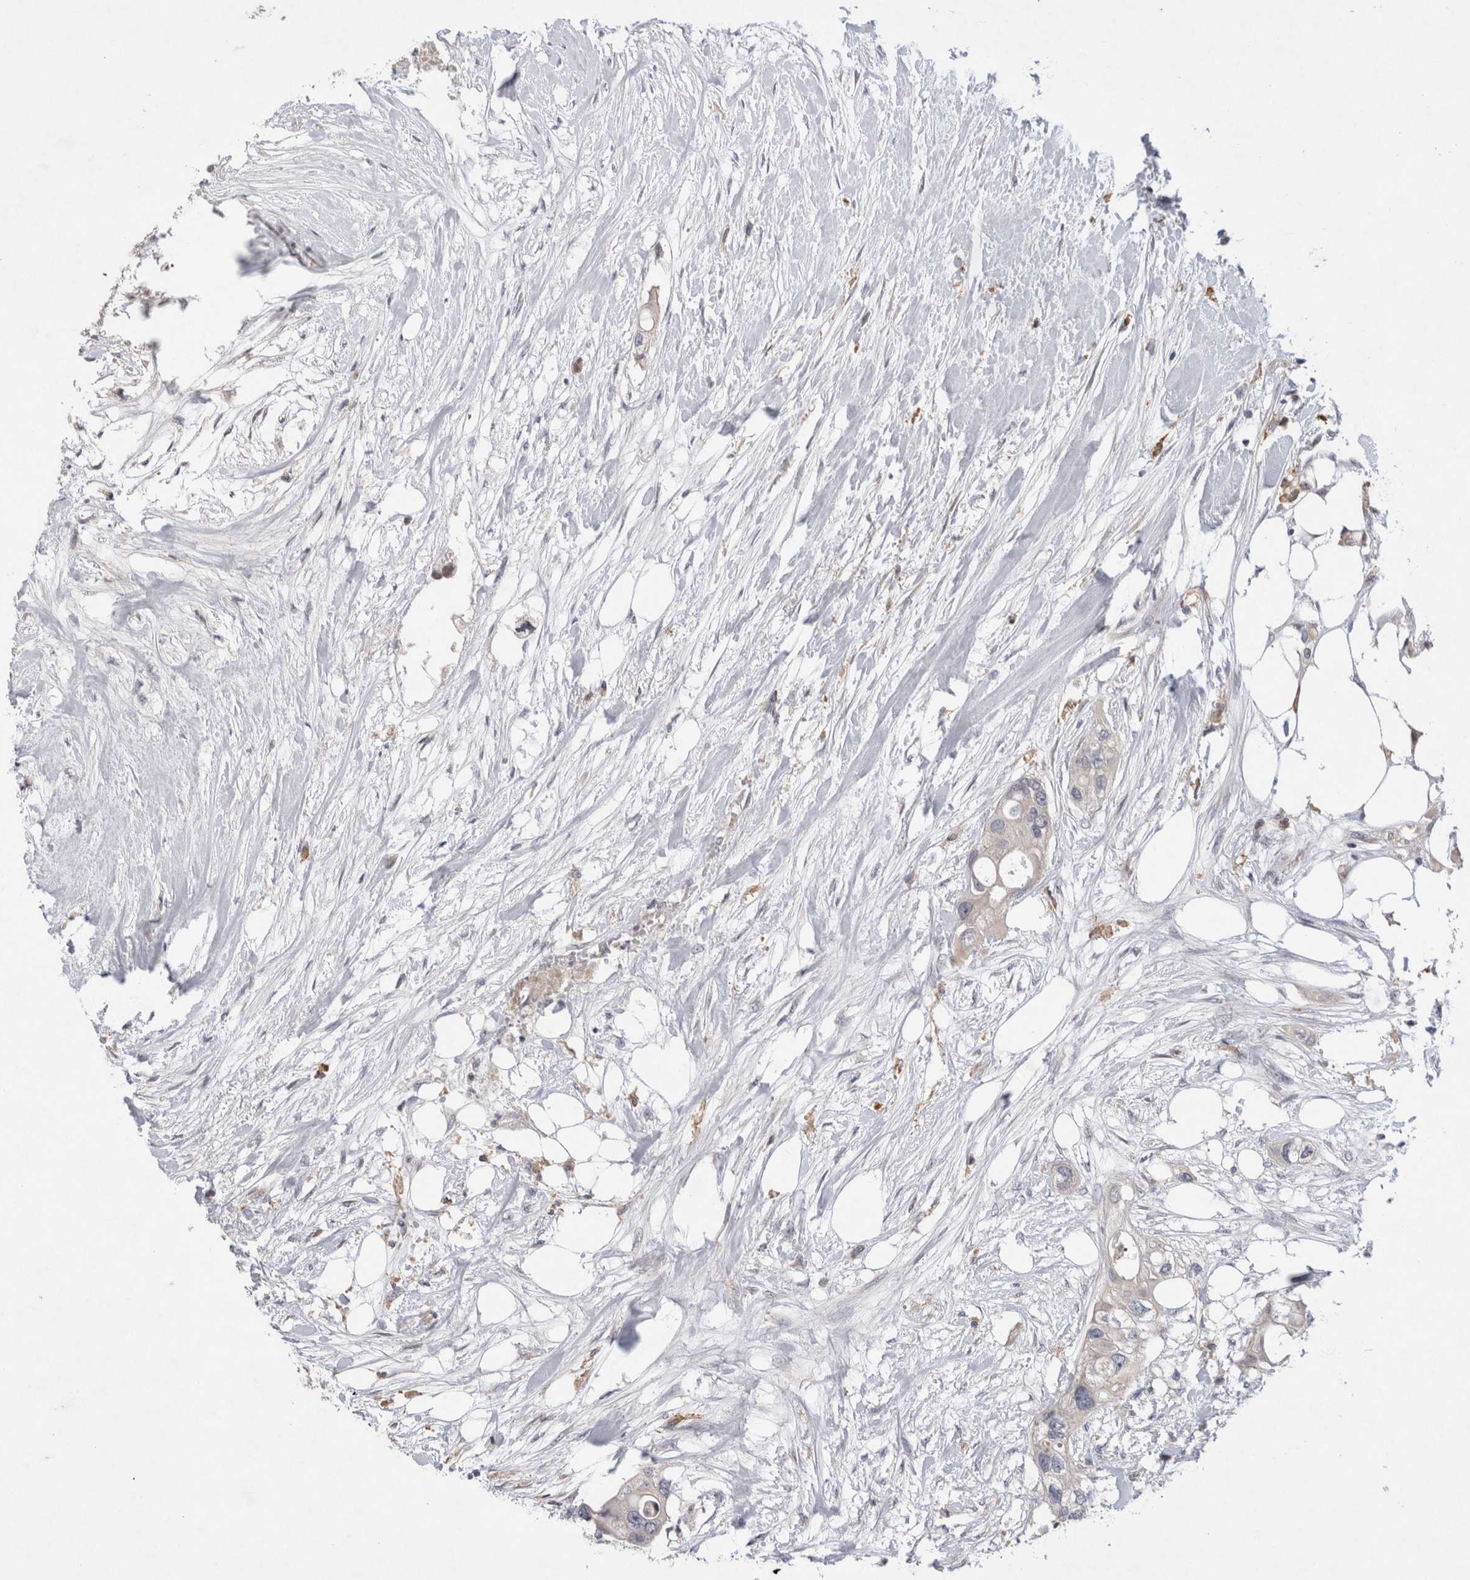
{"staining": {"intensity": "negative", "quantity": "none", "location": "none"}, "tissue": "colorectal cancer", "cell_type": "Tumor cells", "image_type": "cancer", "snomed": [{"axis": "morphology", "description": "Adenocarcinoma, NOS"}, {"axis": "topography", "description": "Colon"}], "caption": "Image shows no significant protein staining in tumor cells of adenocarcinoma (colorectal). (IHC, brightfield microscopy, high magnification).", "gene": "VSIG4", "patient": {"sex": "female", "age": 57}}